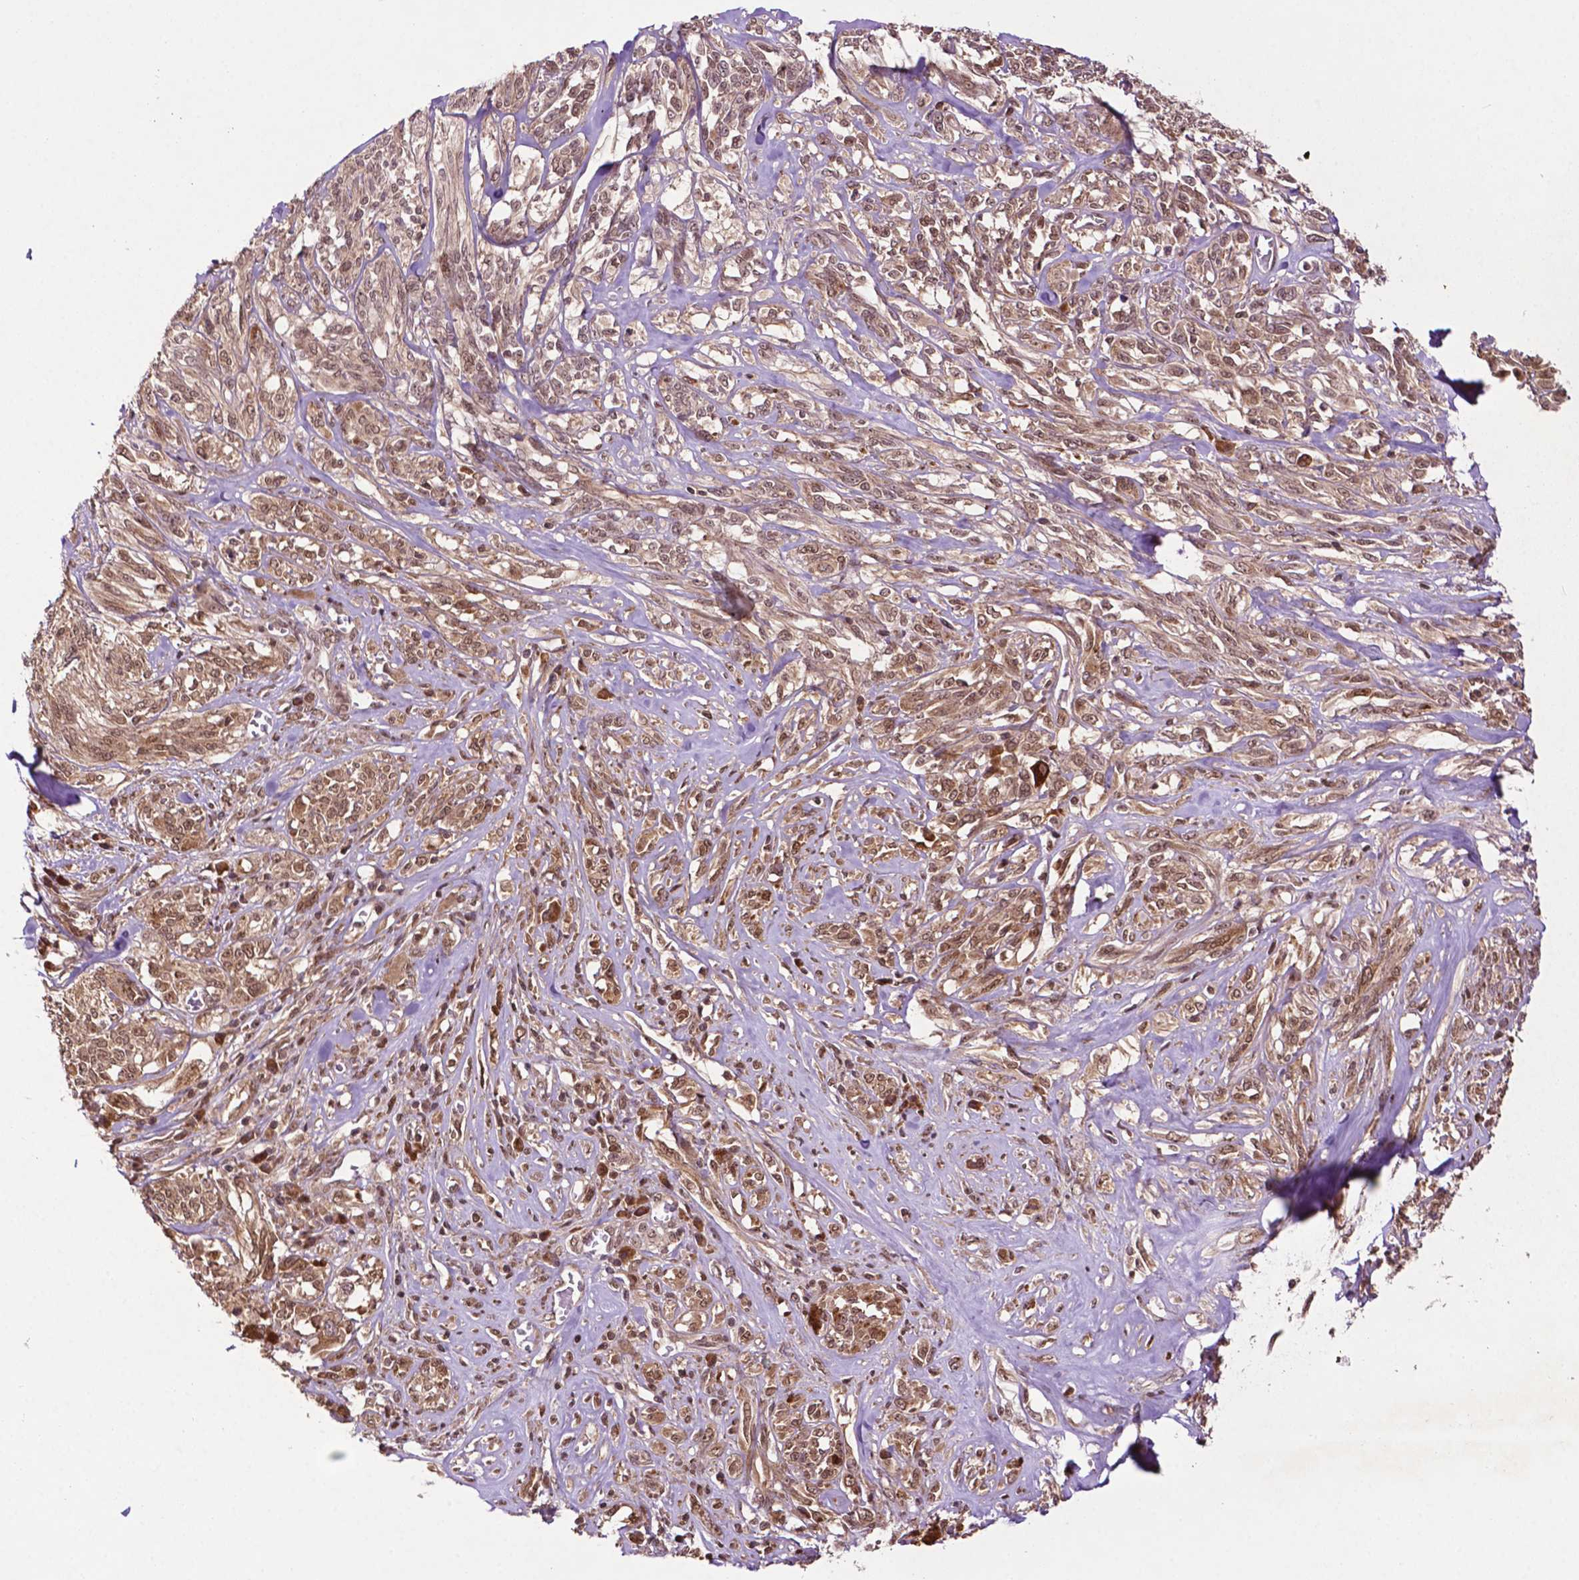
{"staining": {"intensity": "moderate", "quantity": ">75%", "location": "cytoplasmic/membranous,nuclear"}, "tissue": "melanoma", "cell_type": "Tumor cells", "image_type": "cancer", "snomed": [{"axis": "morphology", "description": "Malignant melanoma, NOS"}, {"axis": "topography", "description": "Skin"}], "caption": "A histopathology image showing moderate cytoplasmic/membranous and nuclear expression in approximately >75% of tumor cells in melanoma, as visualized by brown immunohistochemical staining.", "gene": "TMX2", "patient": {"sex": "female", "age": 91}}